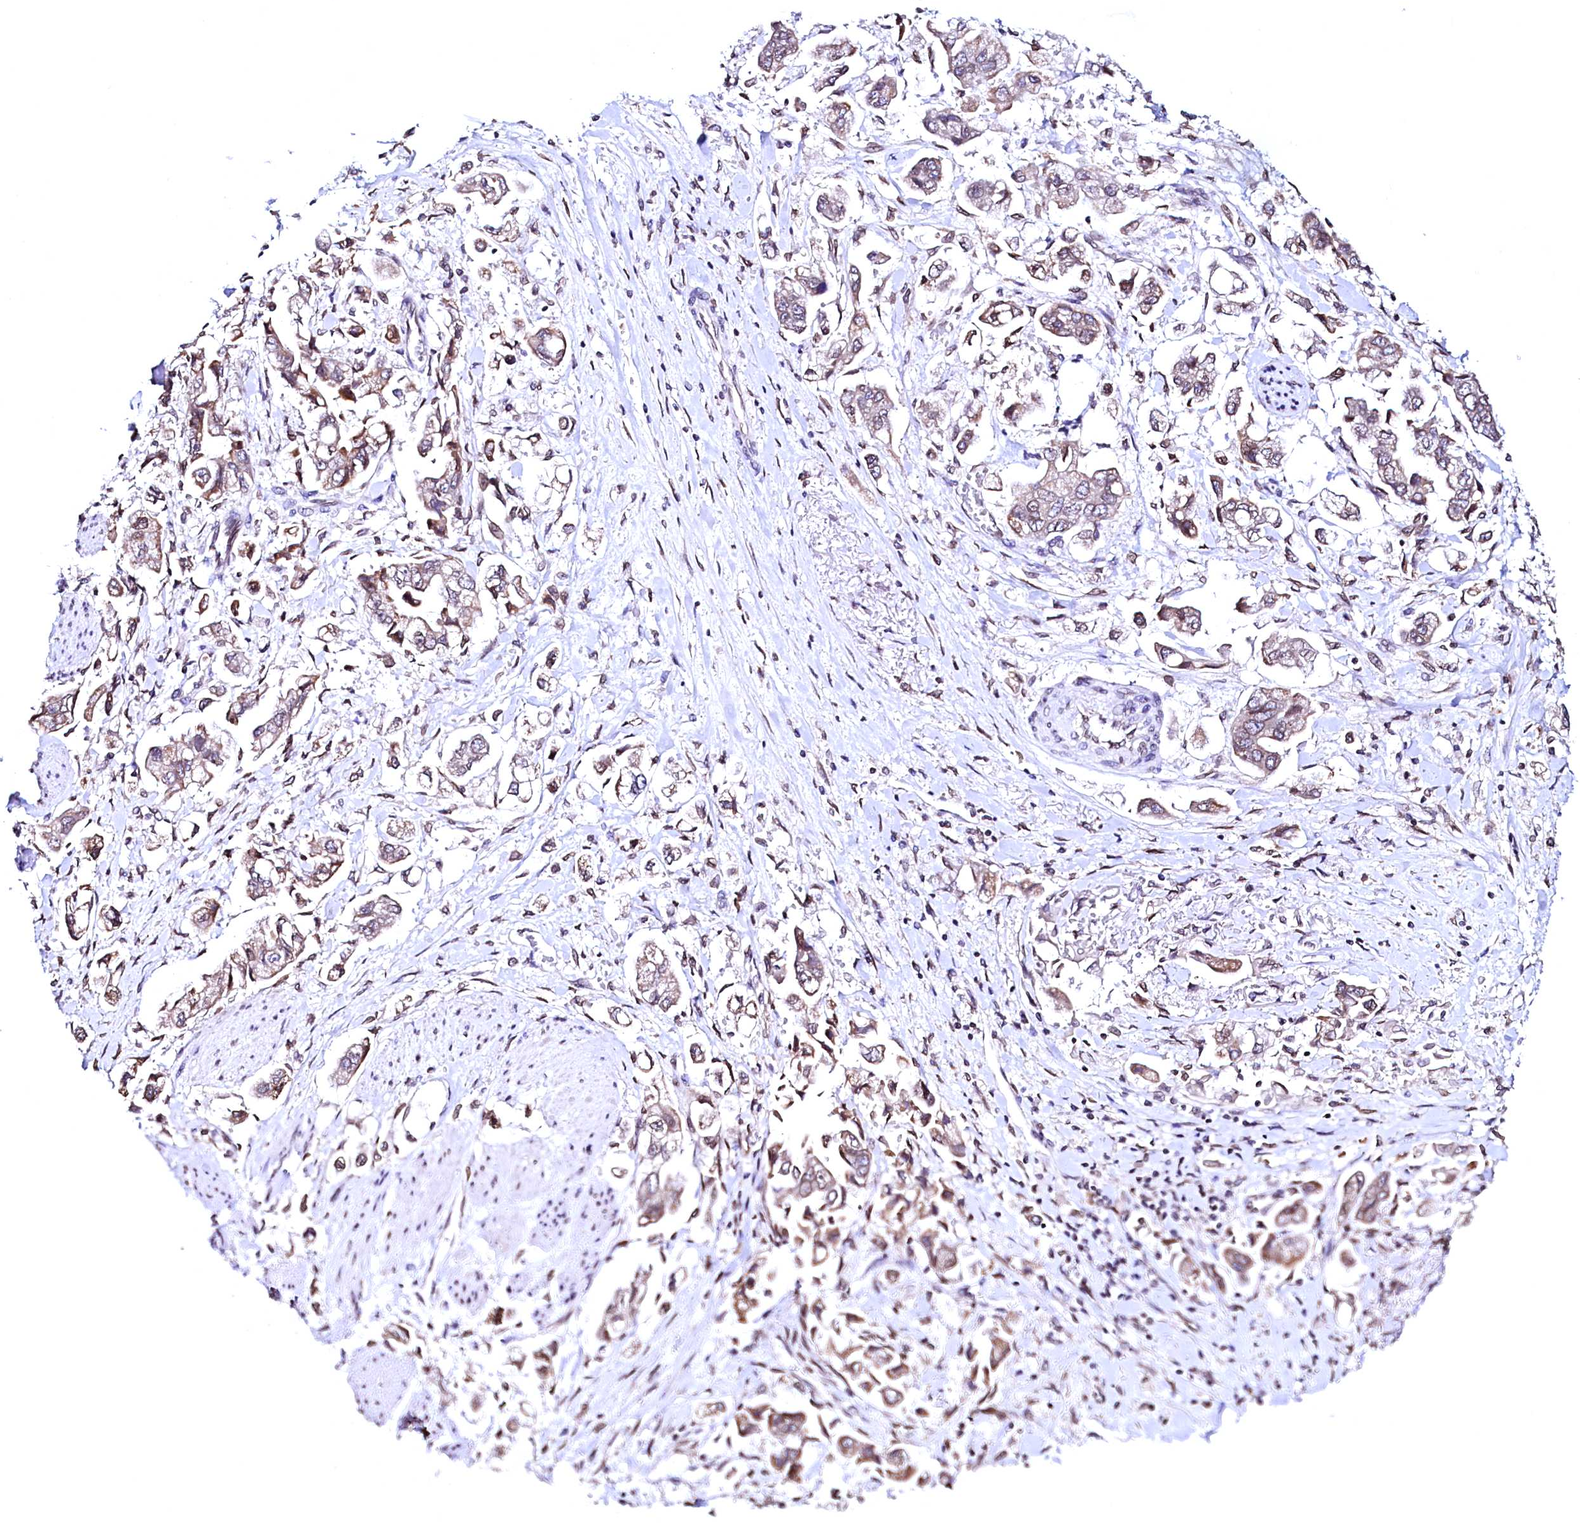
{"staining": {"intensity": "moderate", "quantity": ">75%", "location": "cytoplasmic/membranous"}, "tissue": "stomach cancer", "cell_type": "Tumor cells", "image_type": "cancer", "snomed": [{"axis": "morphology", "description": "Adenocarcinoma, NOS"}, {"axis": "topography", "description": "Stomach"}], "caption": "An image of adenocarcinoma (stomach) stained for a protein exhibits moderate cytoplasmic/membranous brown staining in tumor cells.", "gene": "HAND1", "patient": {"sex": "male", "age": 62}}